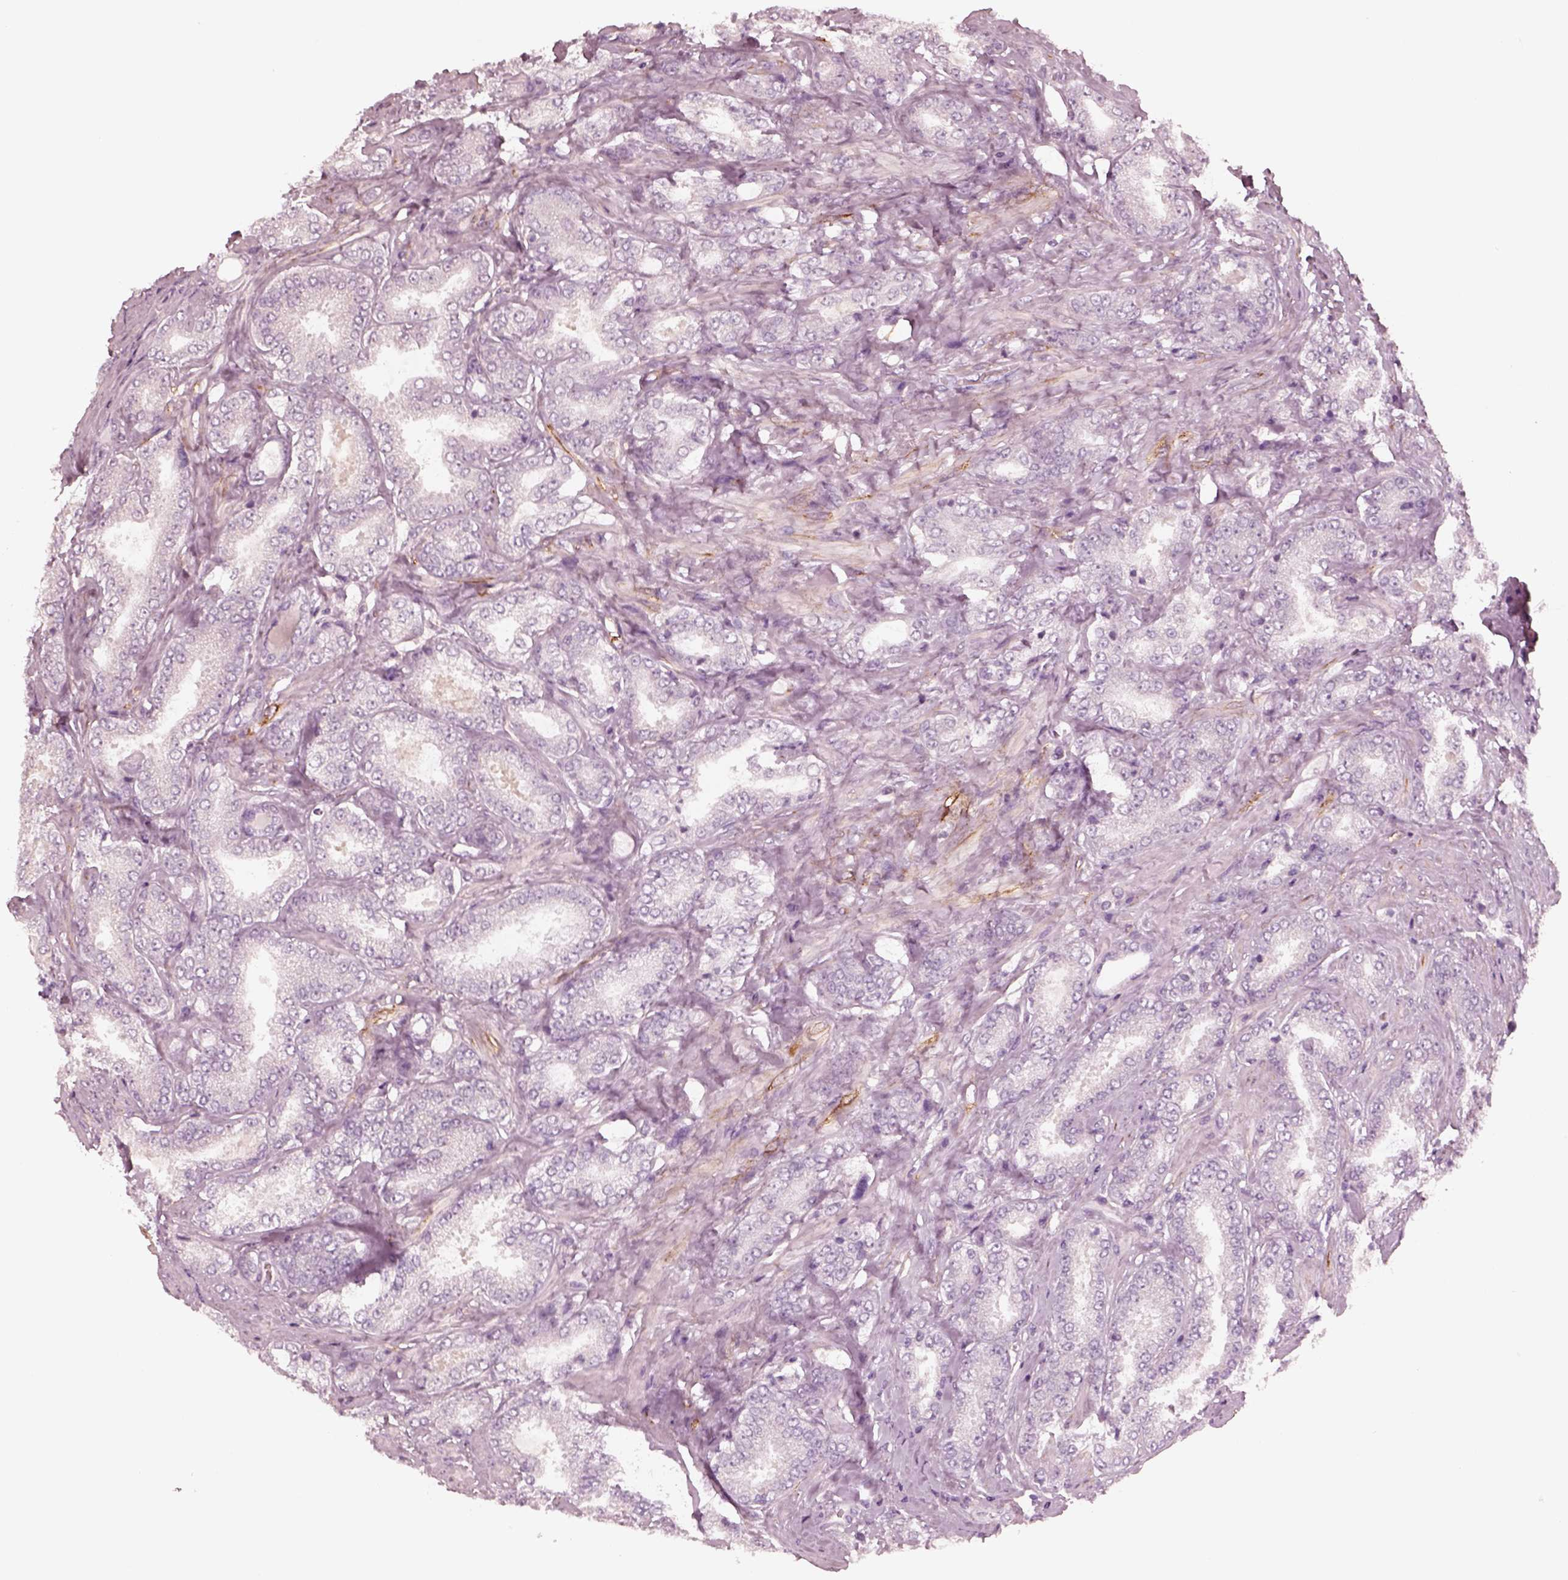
{"staining": {"intensity": "negative", "quantity": "none", "location": "none"}, "tissue": "prostate cancer", "cell_type": "Tumor cells", "image_type": "cancer", "snomed": [{"axis": "morphology", "description": "Adenocarcinoma, NOS"}, {"axis": "topography", "description": "Prostate"}], "caption": "High magnification brightfield microscopy of prostate cancer stained with DAB (3,3'-diaminobenzidine) (brown) and counterstained with hematoxylin (blue): tumor cells show no significant positivity.", "gene": "DNAAF9", "patient": {"sex": "male", "age": 64}}